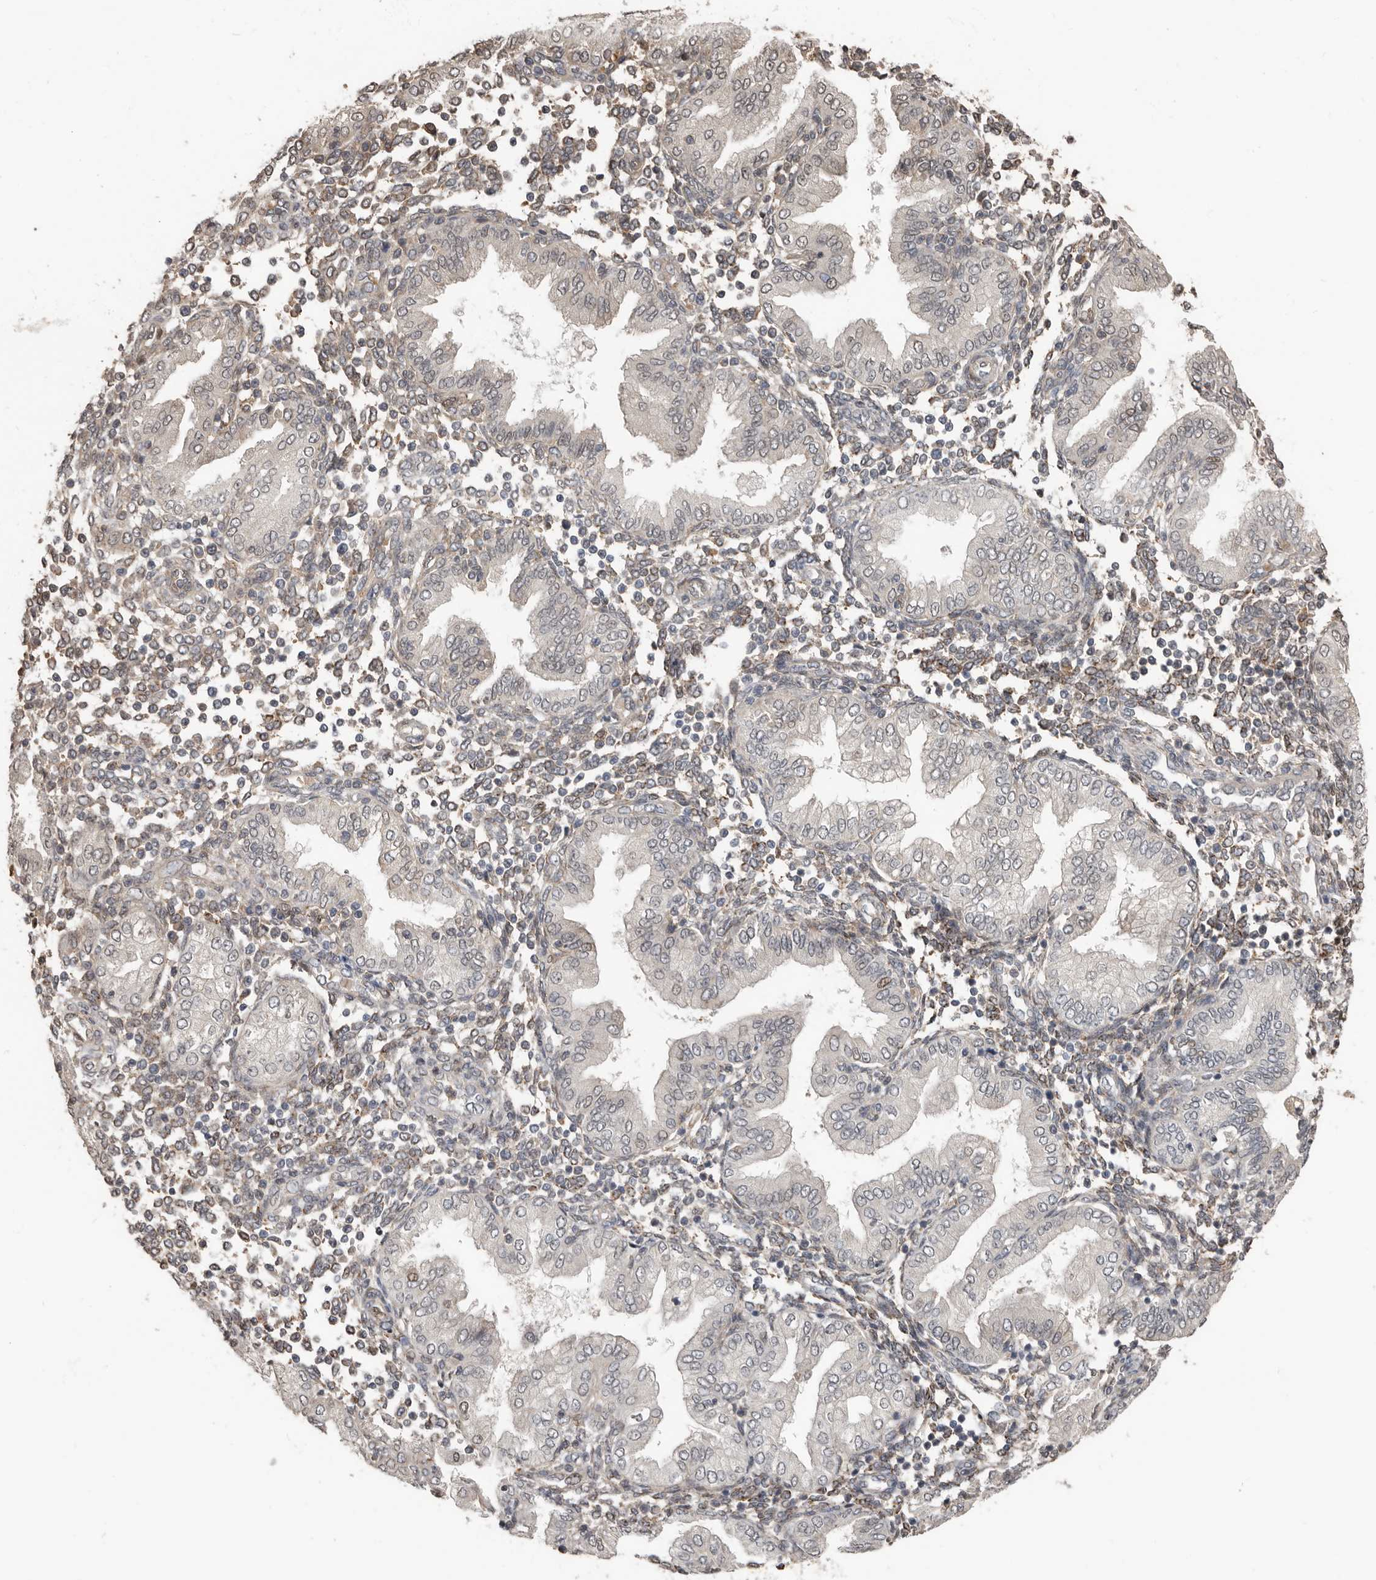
{"staining": {"intensity": "negative", "quantity": "none", "location": "none"}, "tissue": "endometrium", "cell_type": "Cells in endometrial stroma", "image_type": "normal", "snomed": [{"axis": "morphology", "description": "Normal tissue, NOS"}, {"axis": "topography", "description": "Endometrium"}], "caption": "This is a micrograph of immunohistochemistry (IHC) staining of normal endometrium, which shows no expression in cells in endometrial stroma.", "gene": "LRGUK", "patient": {"sex": "female", "age": 53}}